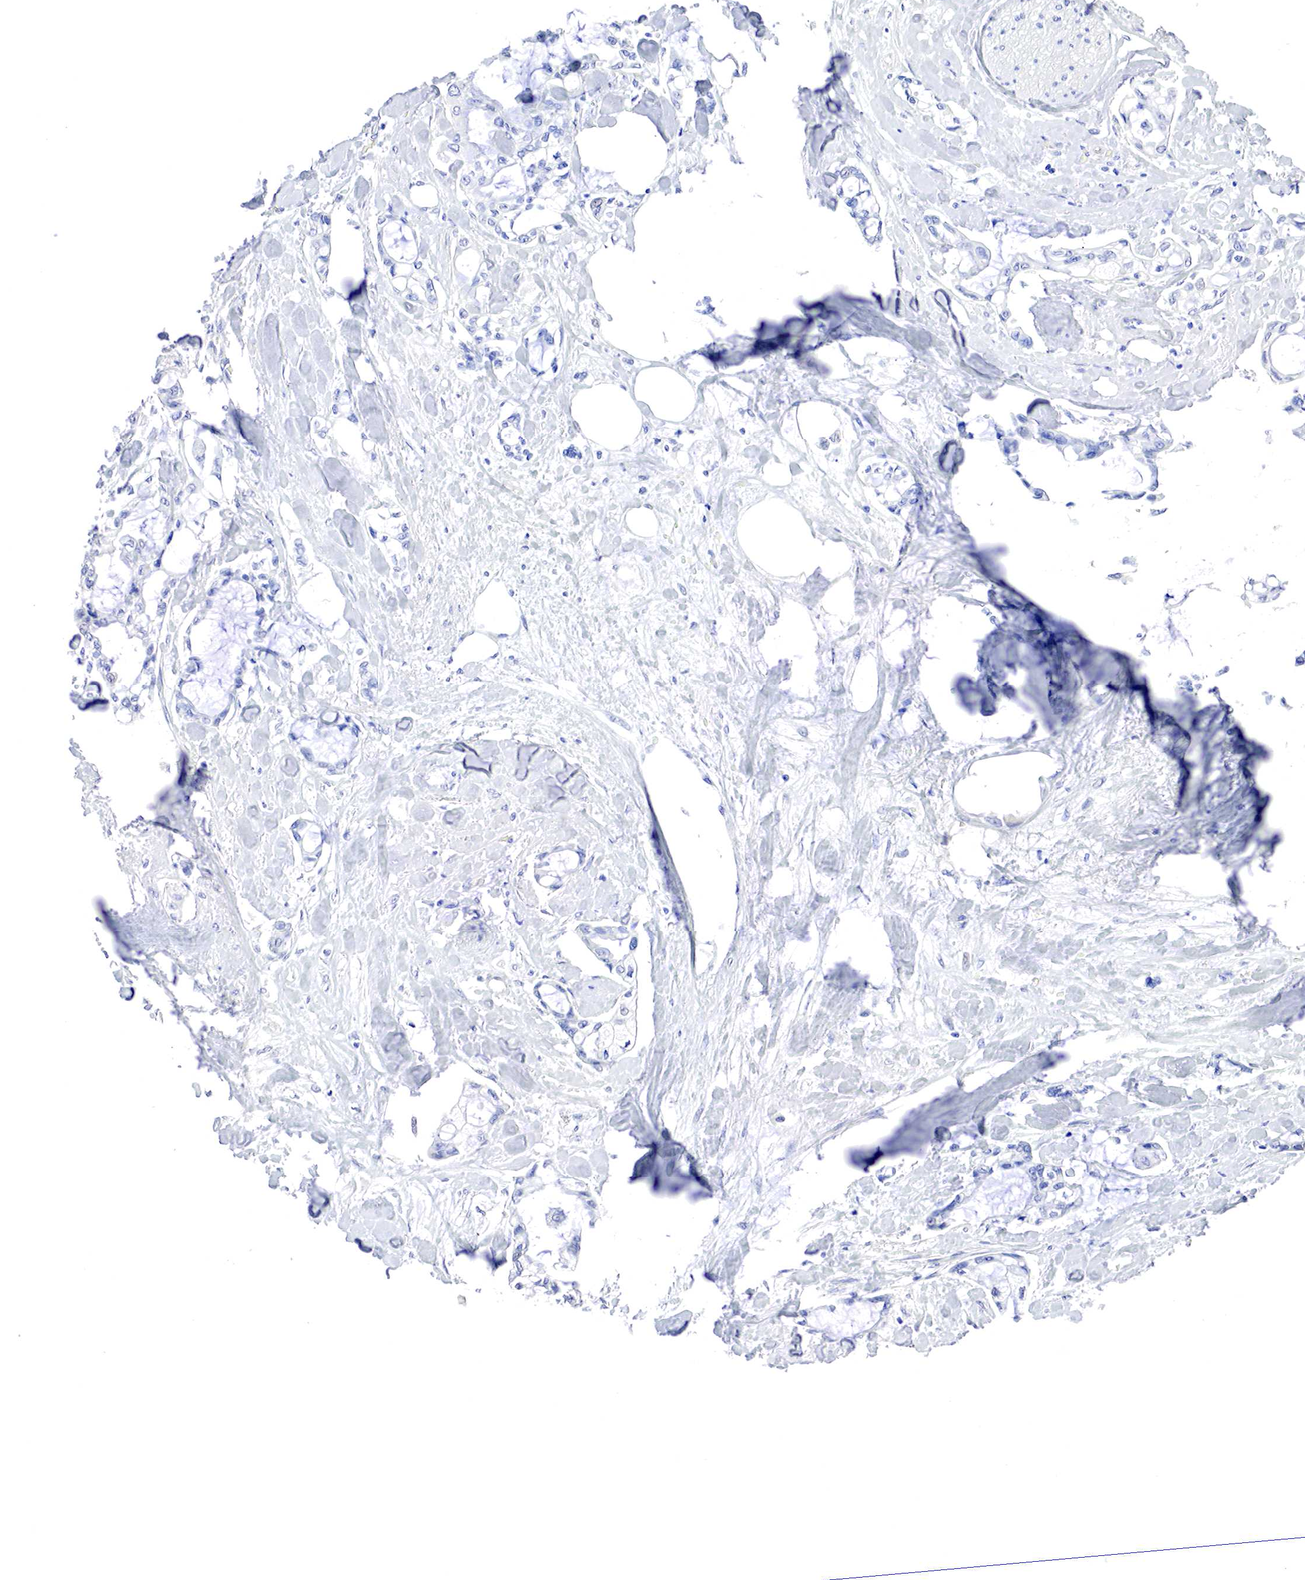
{"staining": {"intensity": "negative", "quantity": "none", "location": "none"}, "tissue": "pancreatic cancer", "cell_type": "Tumor cells", "image_type": "cancer", "snomed": [{"axis": "morphology", "description": "Adenocarcinoma, NOS"}, {"axis": "topography", "description": "Pancreas"}], "caption": "Immunohistochemistry (IHC) micrograph of neoplastic tissue: human pancreatic cancer stained with DAB displays no significant protein expression in tumor cells. Brightfield microscopy of immunohistochemistry (IHC) stained with DAB (3,3'-diaminobenzidine) (brown) and hematoxylin (blue), captured at high magnification.", "gene": "OTC", "patient": {"sex": "female", "age": 70}}